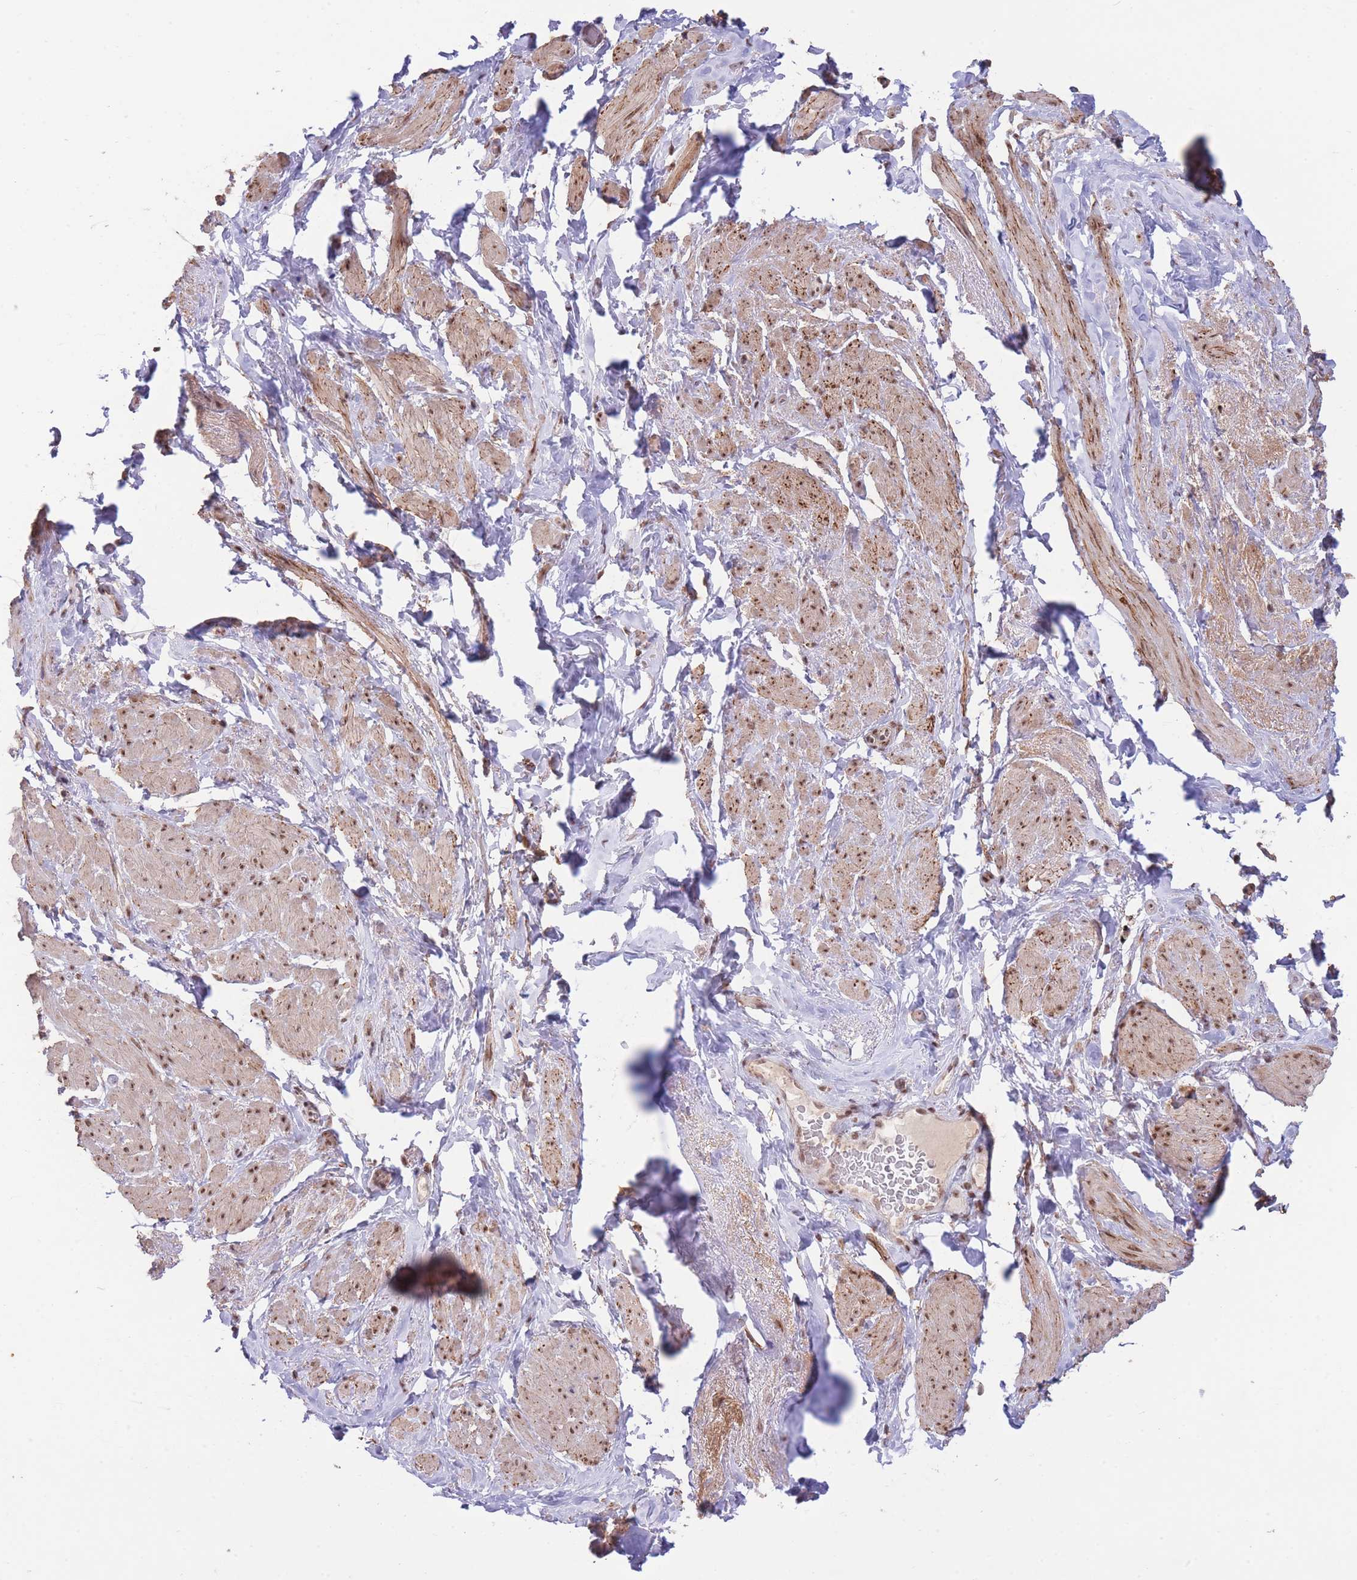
{"staining": {"intensity": "moderate", "quantity": ">75%", "location": "cytoplasmic/membranous,nuclear"}, "tissue": "smooth muscle", "cell_type": "Smooth muscle cells", "image_type": "normal", "snomed": [{"axis": "morphology", "description": "Normal tissue, NOS"}, {"axis": "topography", "description": "Smooth muscle"}, {"axis": "topography", "description": "Peripheral nerve tissue"}], "caption": "Moderate cytoplasmic/membranous,nuclear positivity is appreciated in approximately >75% of smooth muscle cells in benign smooth muscle.", "gene": "CARD8", "patient": {"sex": "male", "age": 69}}